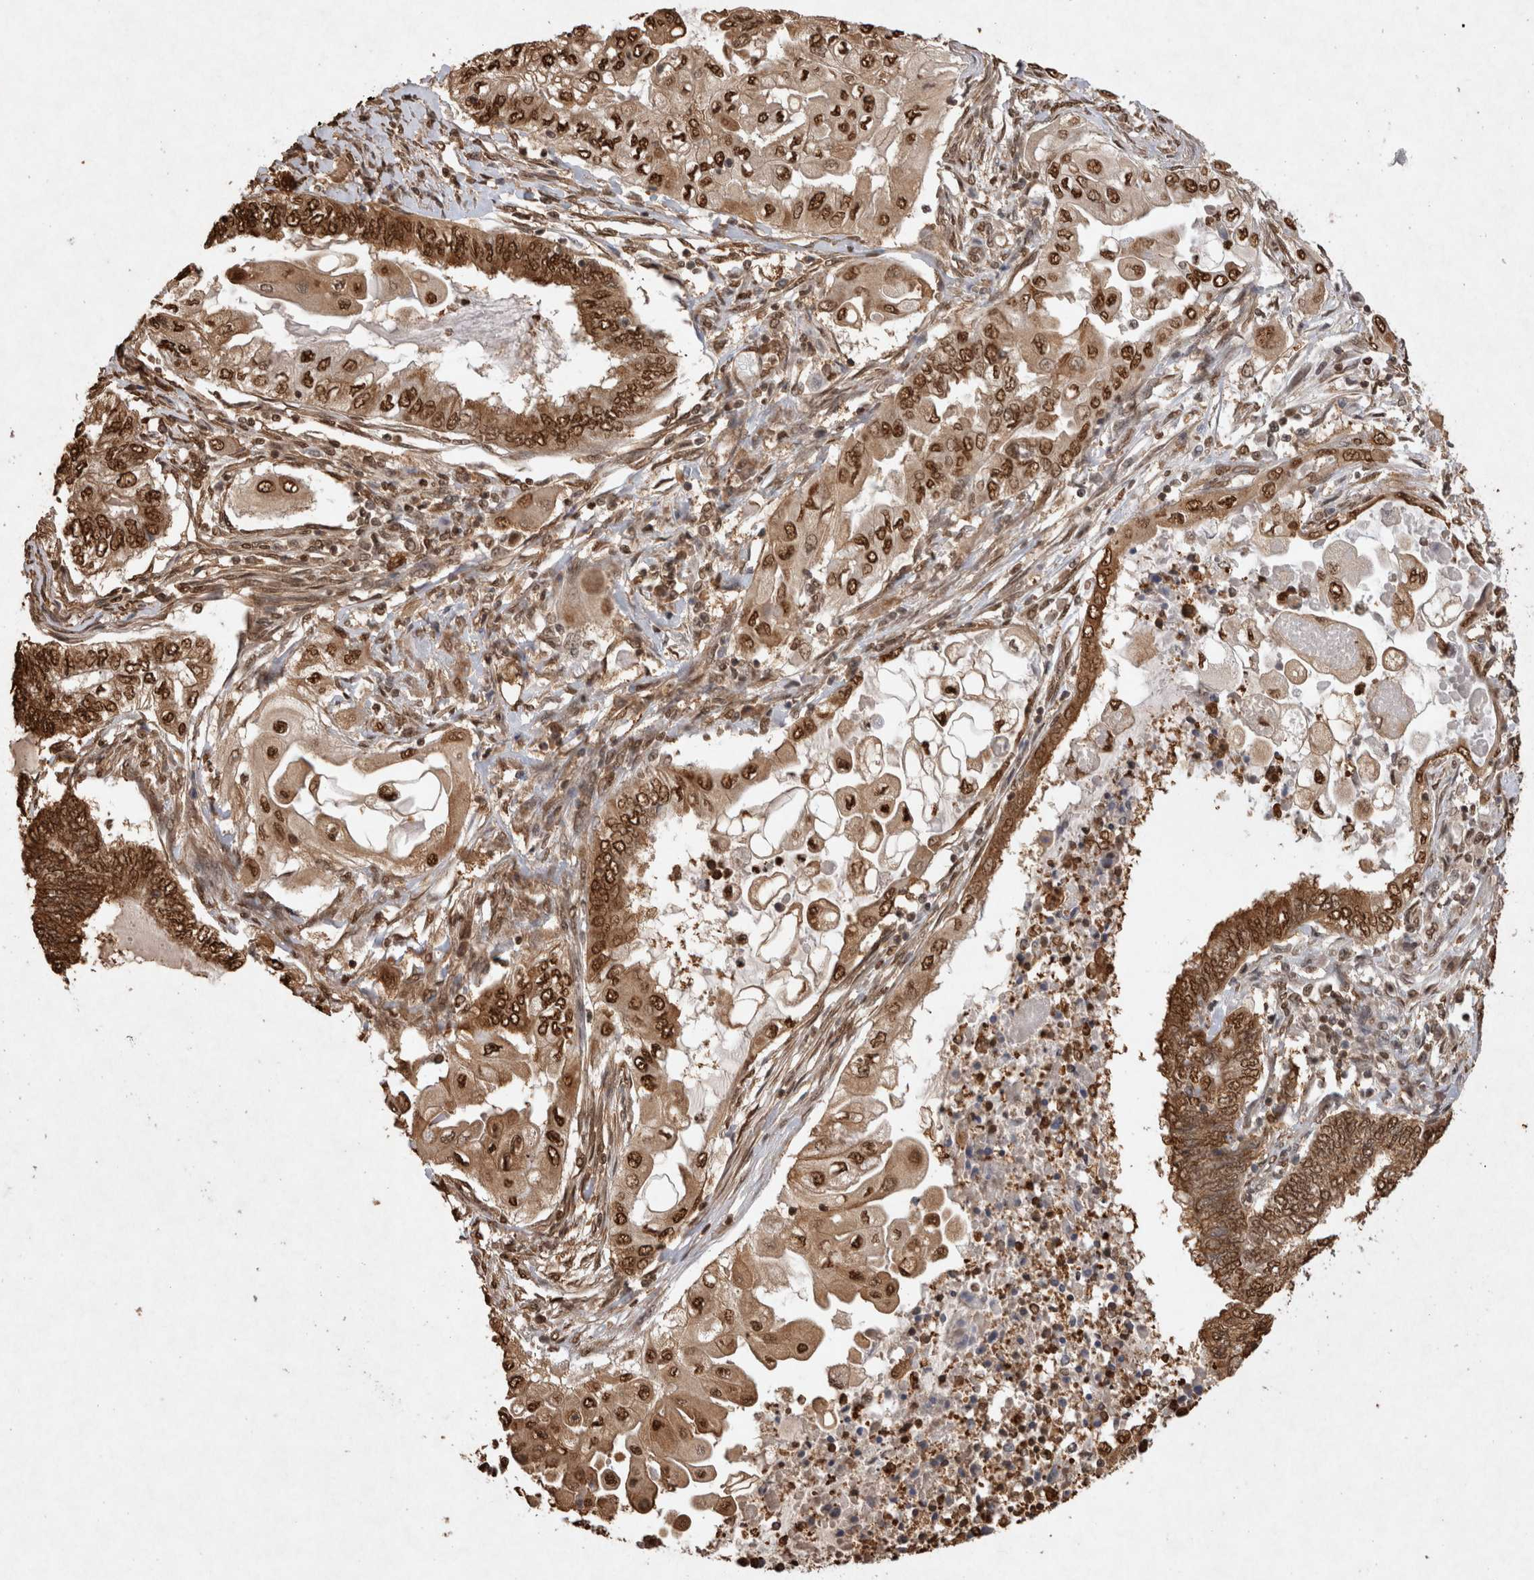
{"staining": {"intensity": "strong", "quantity": ">75%", "location": "cytoplasmic/membranous,nuclear"}, "tissue": "endometrial cancer", "cell_type": "Tumor cells", "image_type": "cancer", "snomed": [{"axis": "morphology", "description": "Adenocarcinoma, NOS"}, {"axis": "topography", "description": "Uterus"}, {"axis": "topography", "description": "Endometrium"}], "caption": "The photomicrograph exhibits immunohistochemical staining of adenocarcinoma (endometrial). There is strong cytoplasmic/membranous and nuclear expression is present in about >75% of tumor cells.", "gene": "HDGF", "patient": {"sex": "female", "age": 70}}